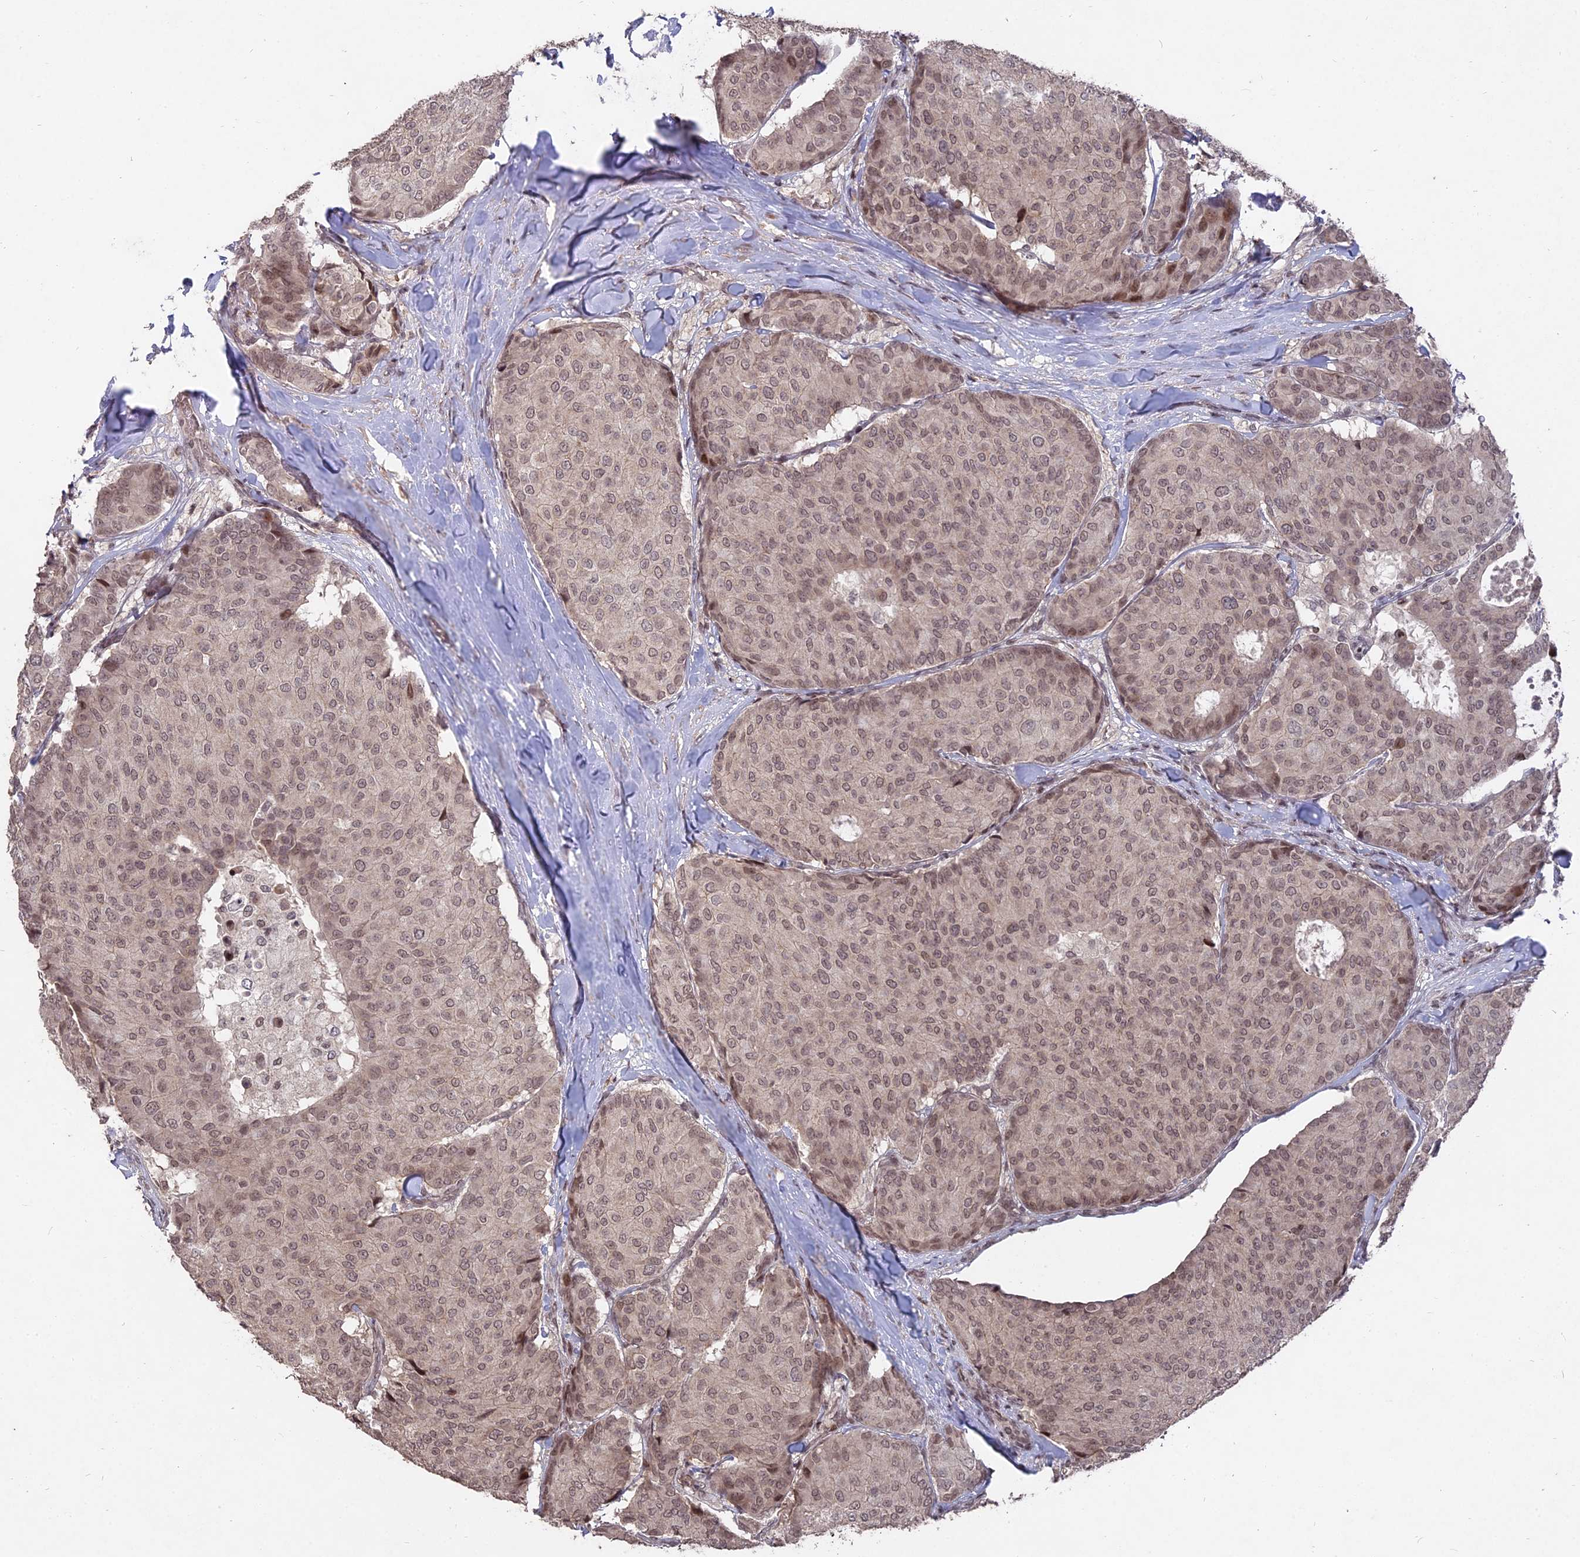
{"staining": {"intensity": "weak", "quantity": ">75%", "location": "nuclear"}, "tissue": "breast cancer", "cell_type": "Tumor cells", "image_type": "cancer", "snomed": [{"axis": "morphology", "description": "Duct carcinoma"}, {"axis": "topography", "description": "Breast"}], "caption": "Immunohistochemistry (DAB (3,3'-diaminobenzidine)) staining of human infiltrating ductal carcinoma (breast) demonstrates weak nuclear protein expression in approximately >75% of tumor cells.", "gene": "NR1H3", "patient": {"sex": "female", "age": 75}}